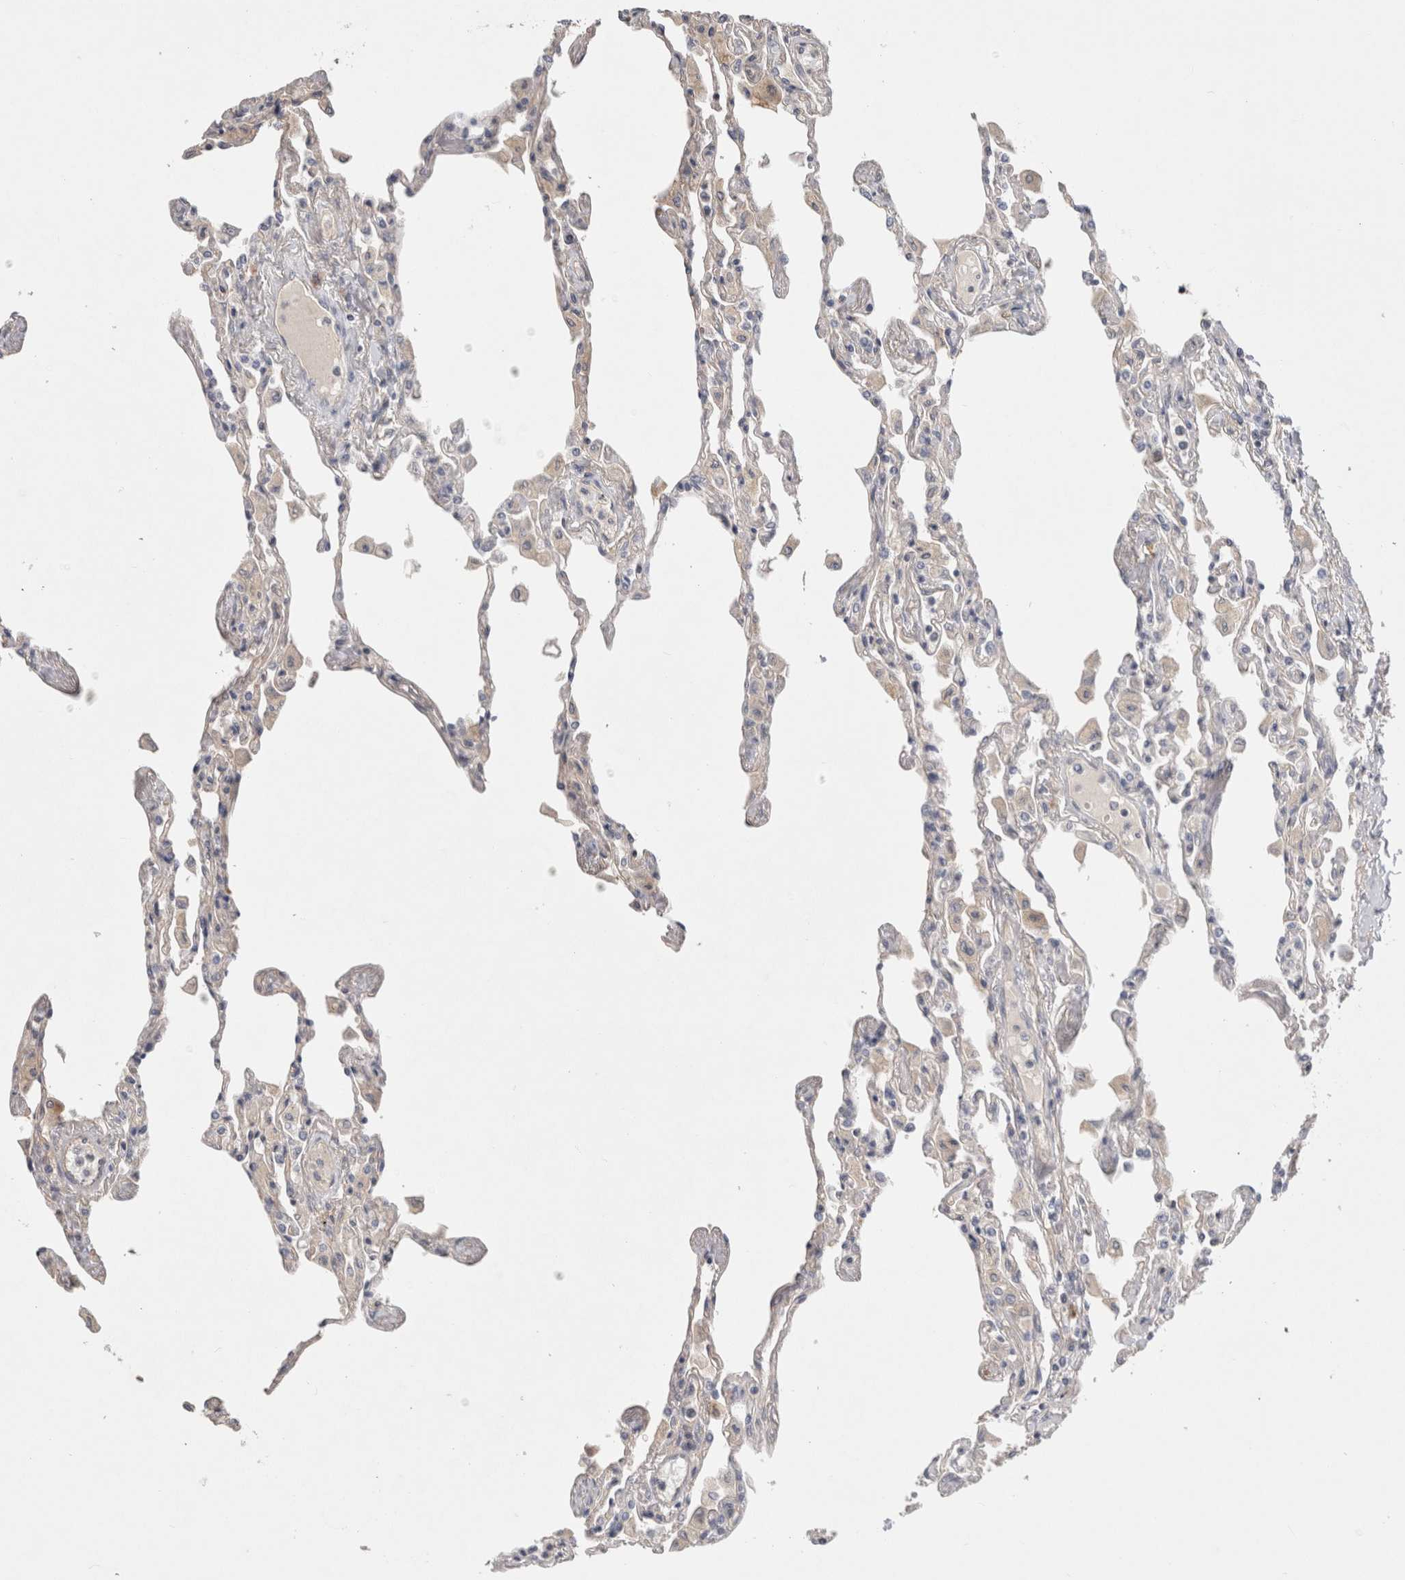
{"staining": {"intensity": "negative", "quantity": "none", "location": "none"}, "tissue": "lung", "cell_type": "Alveolar cells", "image_type": "normal", "snomed": [{"axis": "morphology", "description": "Normal tissue, NOS"}, {"axis": "topography", "description": "Bronchus"}, {"axis": "topography", "description": "Lung"}], "caption": "Human lung stained for a protein using immunohistochemistry (IHC) displays no positivity in alveolar cells.", "gene": "CERS3", "patient": {"sex": "female", "age": 49}}